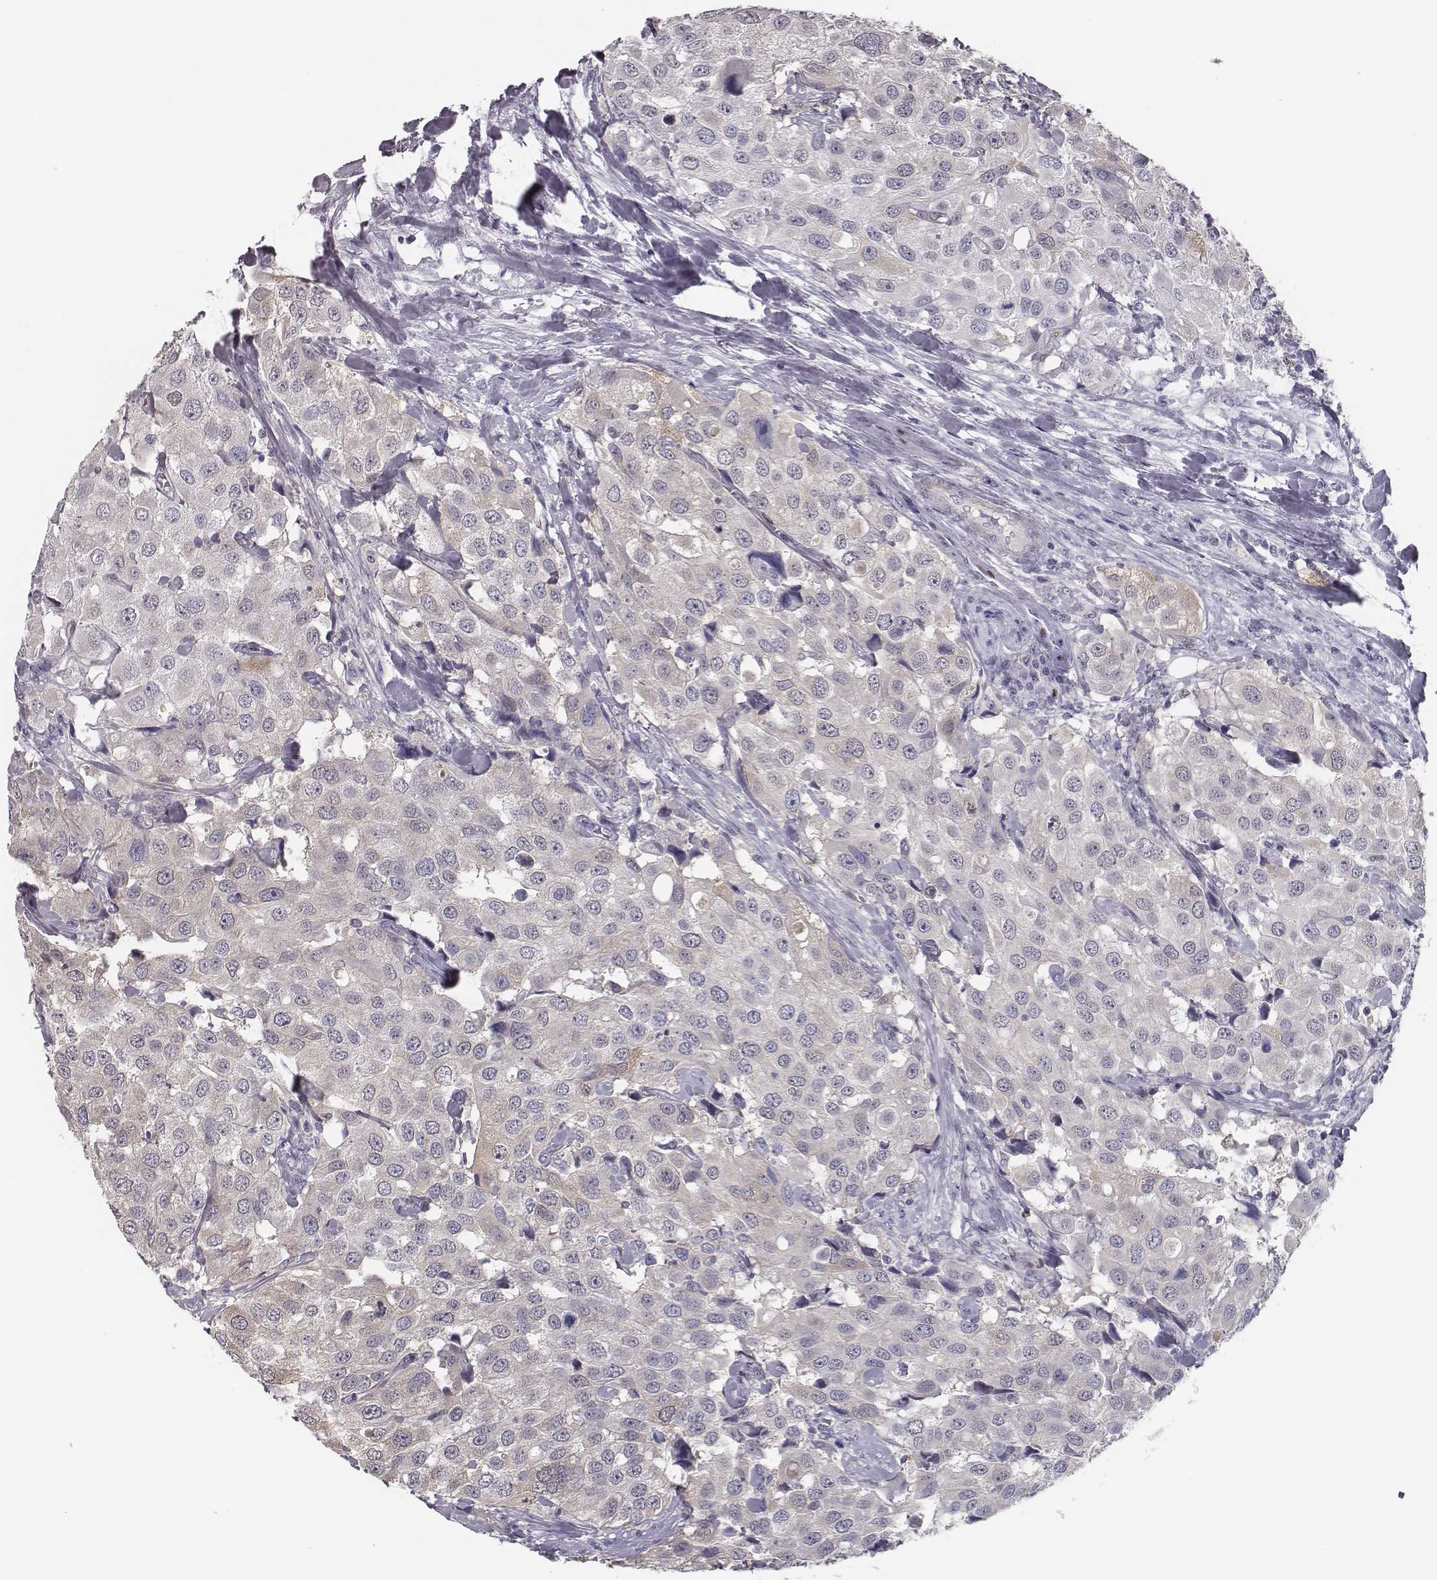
{"staining": {"intensity": "negative", "quantity": "none", "location": "none"}, "tissue": "urothelial cancer", "cell_type": "Tumor cells", "image_type": "cancer", "snomed": [{"axis": "morphology", "description": "Urothelial carcinoma, High grade"}, {"axis": "topography", "description": "Urinary bladder"}], "caption": "The micrograph shows no significant expression in tumor cells of urothelial cancer. The staining was performed using DAB to visualize the protein expression in brown, while the nuclei were stained in blue with hematoxylin (Magnification: 20x).", "gene": "ISYNA1", "patient": {"sex": "female", "age": 64}}